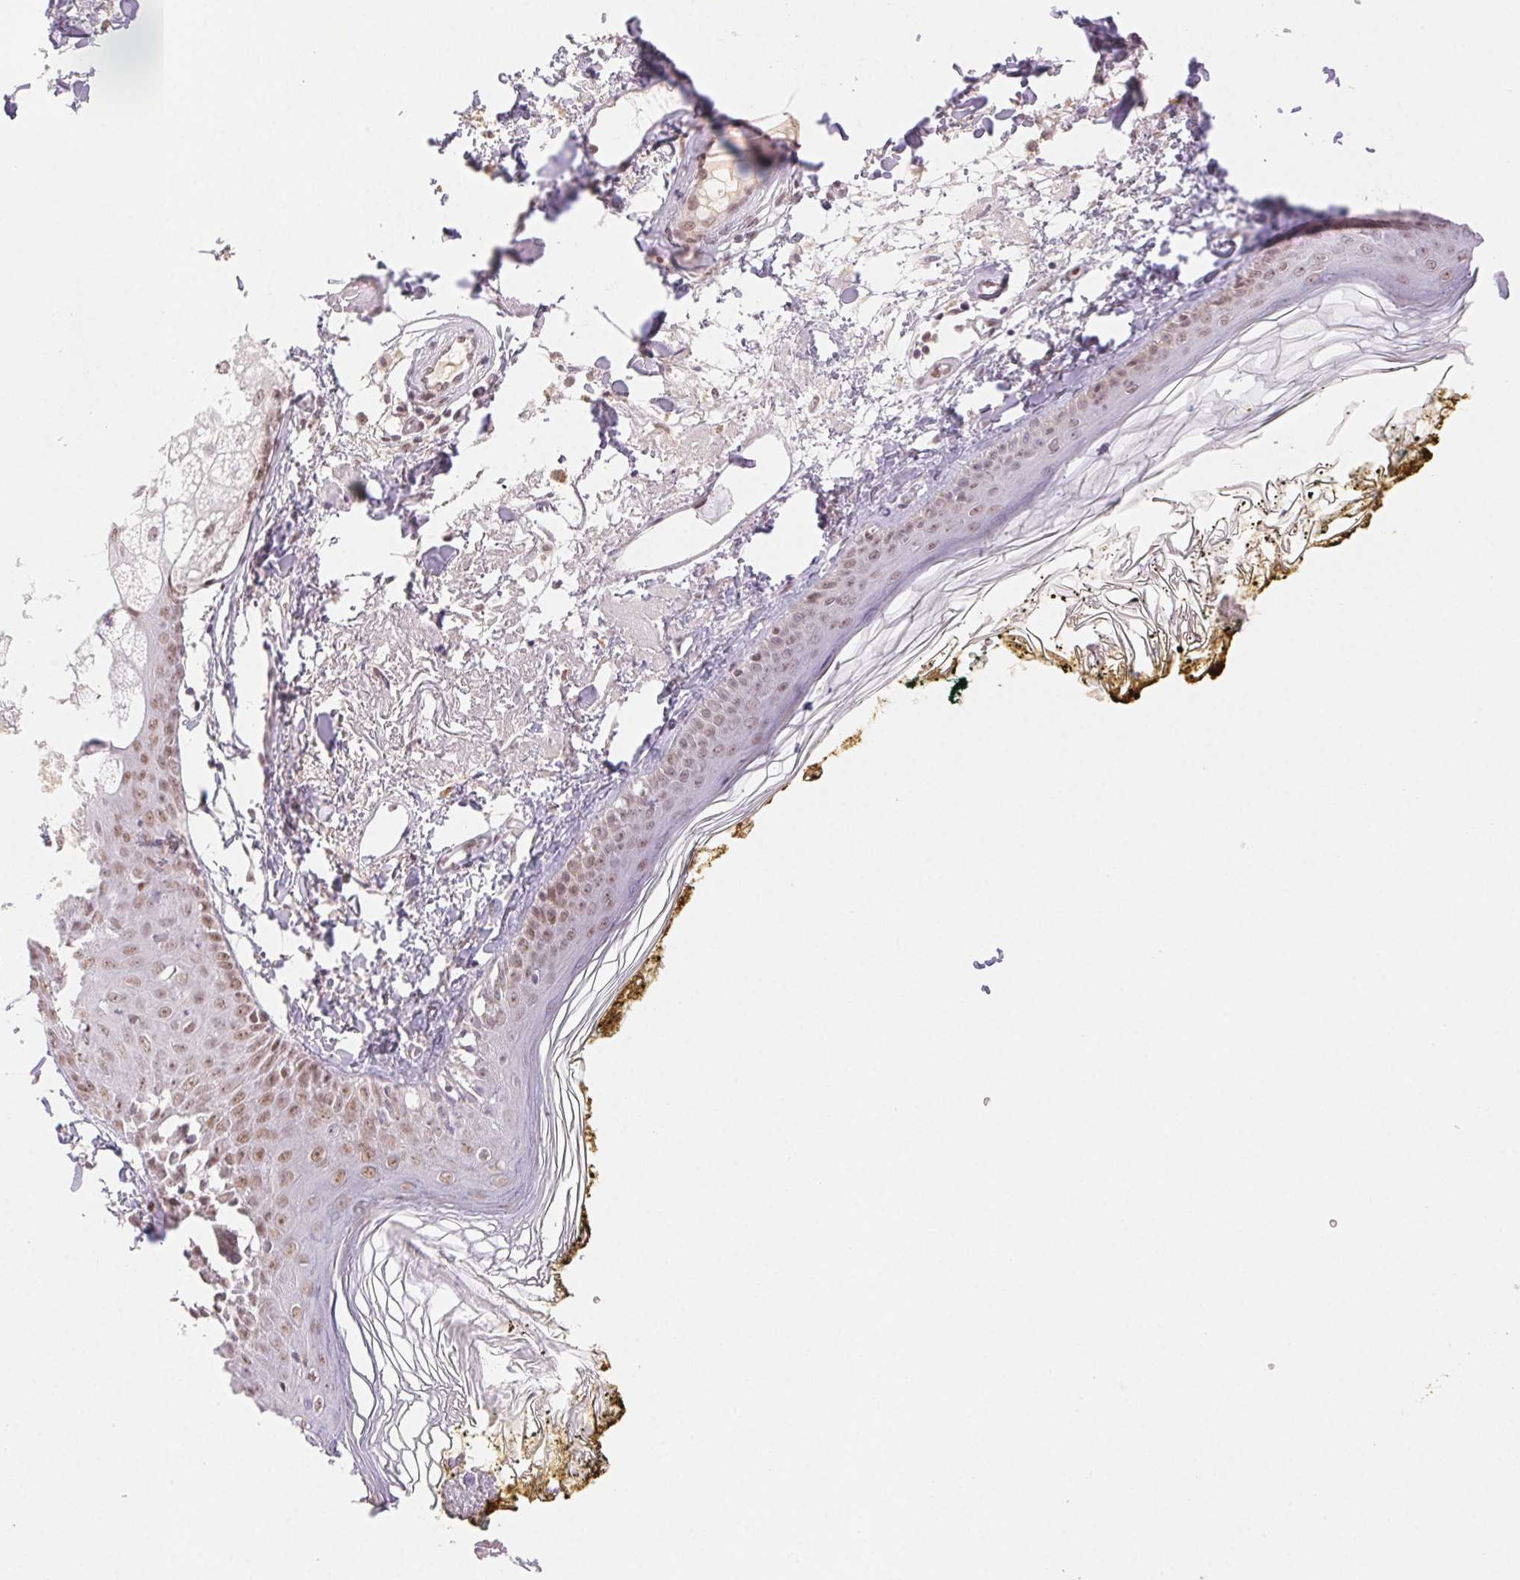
{"staining": {"intensity": "negative", "quantity": "none", "location": "none"}, "tissue": "skin", "cell_type": "Fibroblasts", "image_type": "normal", "snomed": [{"axis": "morphology", "description": "Normal tissue, NOS"}, {"axis": "topography", "description": "Skin"}], "caption": "Fibroblasts are negative for brown protein staining in unremarkable skin. Brightfield microscopy of immunohistochemistry (IHC) stained with DAB (brown) and hematoxylin (blue), captured at high magnification.", "gene": "H2AZ1", "patient": {"sex": "male", "age": 76}}